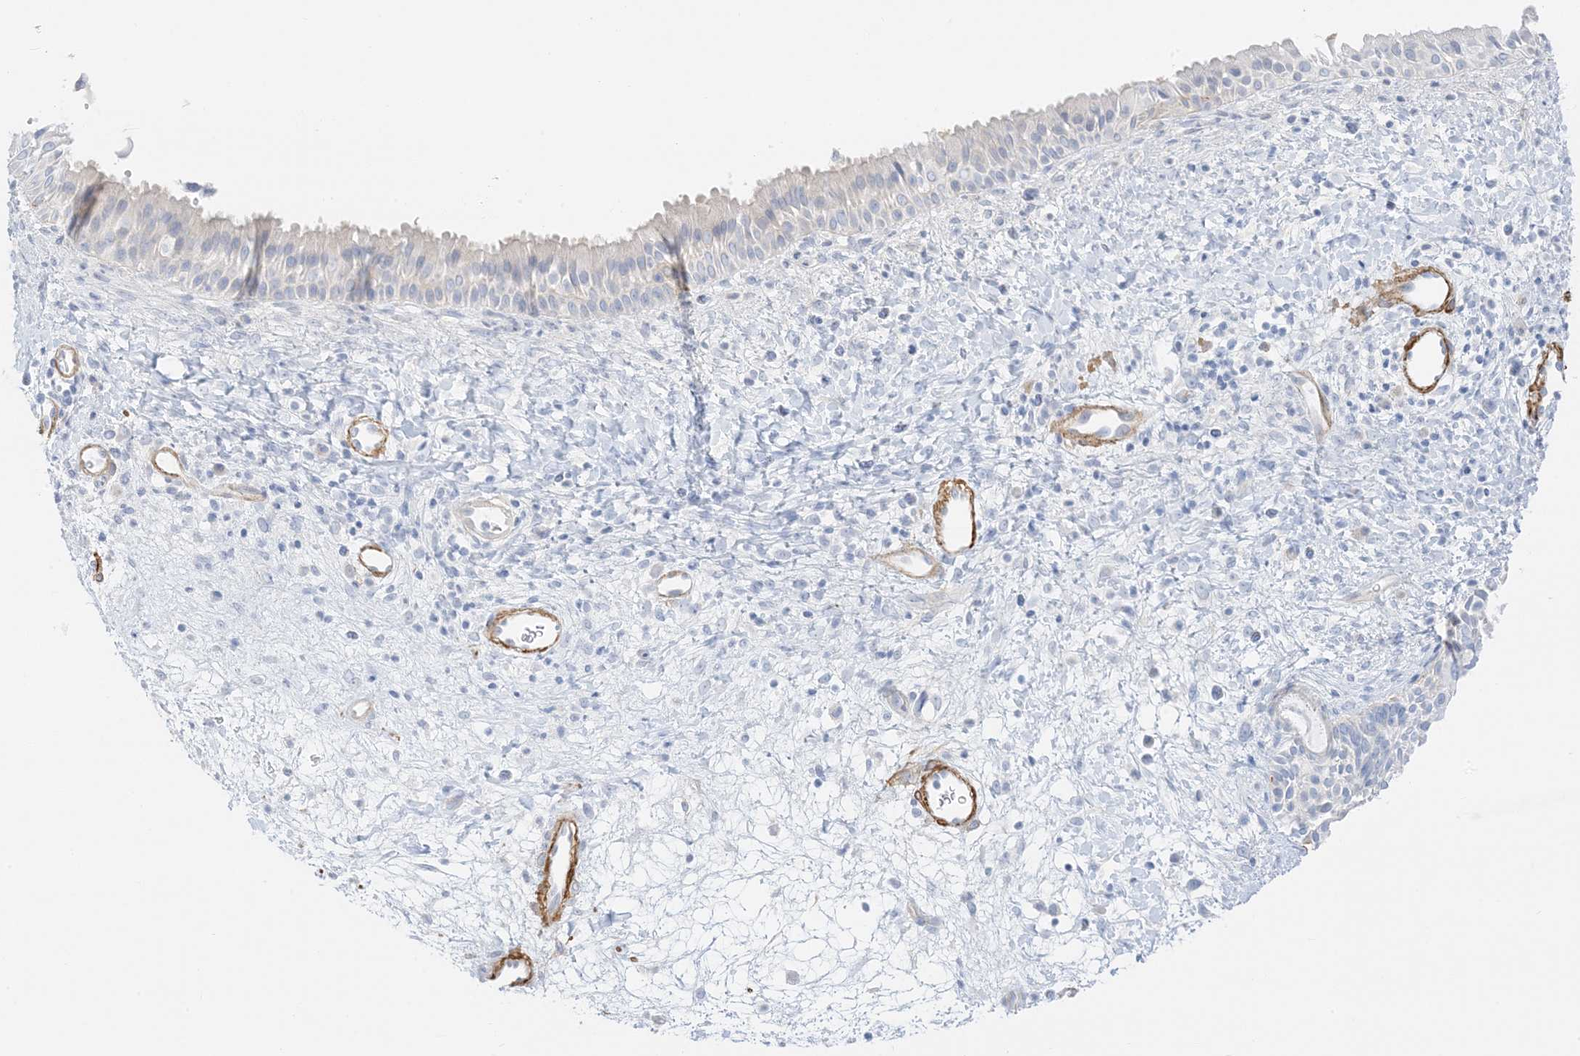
{"staining": {"intensity": "negative", "quantity": "none", "location": "none"}, "tissue": "nasopharynx", "cell_type": "Respiratory epithelial cells", "image_type": "normal", "snomed": [{"axis": "morphology", "description": "Normal tissue, NOS"}, {"axis": "topography", "description": "Nasopharynx"}], "caption": "A histopathology image of human nasopharynx is negative for staining in respiratory epithelial cells.", "gene": "SLC22A13", "patient": {"sex": "male", "age": 22}}